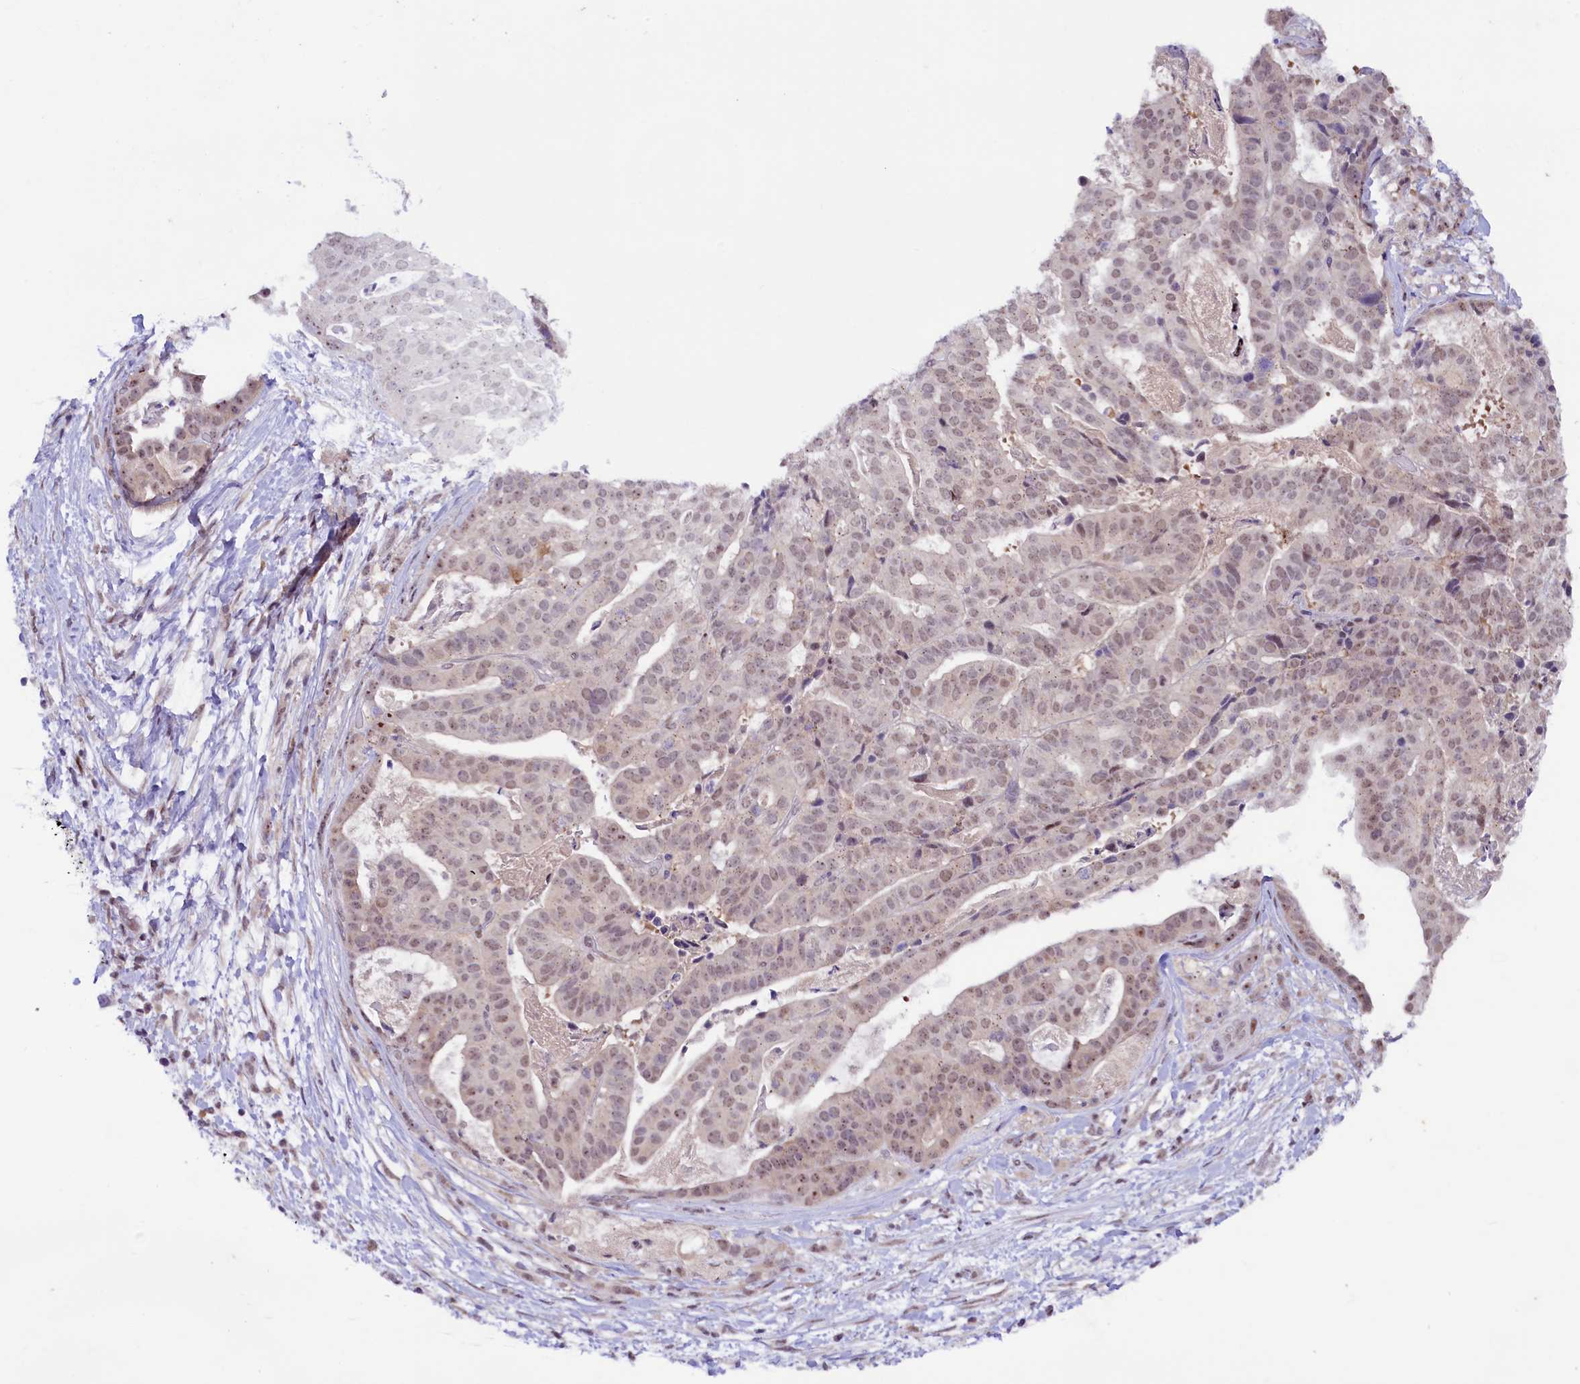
{"staining": {"intensity": "weak", "quantity": "25%-75%", "location": "nuclear"}, "tissue": "stomach cancer", "cell_type": "Tumor cells", "image_type": "cancer", "snomed": [{"axis": "morphology", "description": "Adenocarcinoma, NOS"}, {"axis": "topography", "description": "Stomach"}], "caption": "Stomach cancer (adenocarcinoma) stained with a brown dye demonstrates weak nuclear positive positivity in about 25%-75% of tumor cells.", "gene": "ANKS3", "patient": {"sex": "male", "age": 48}}